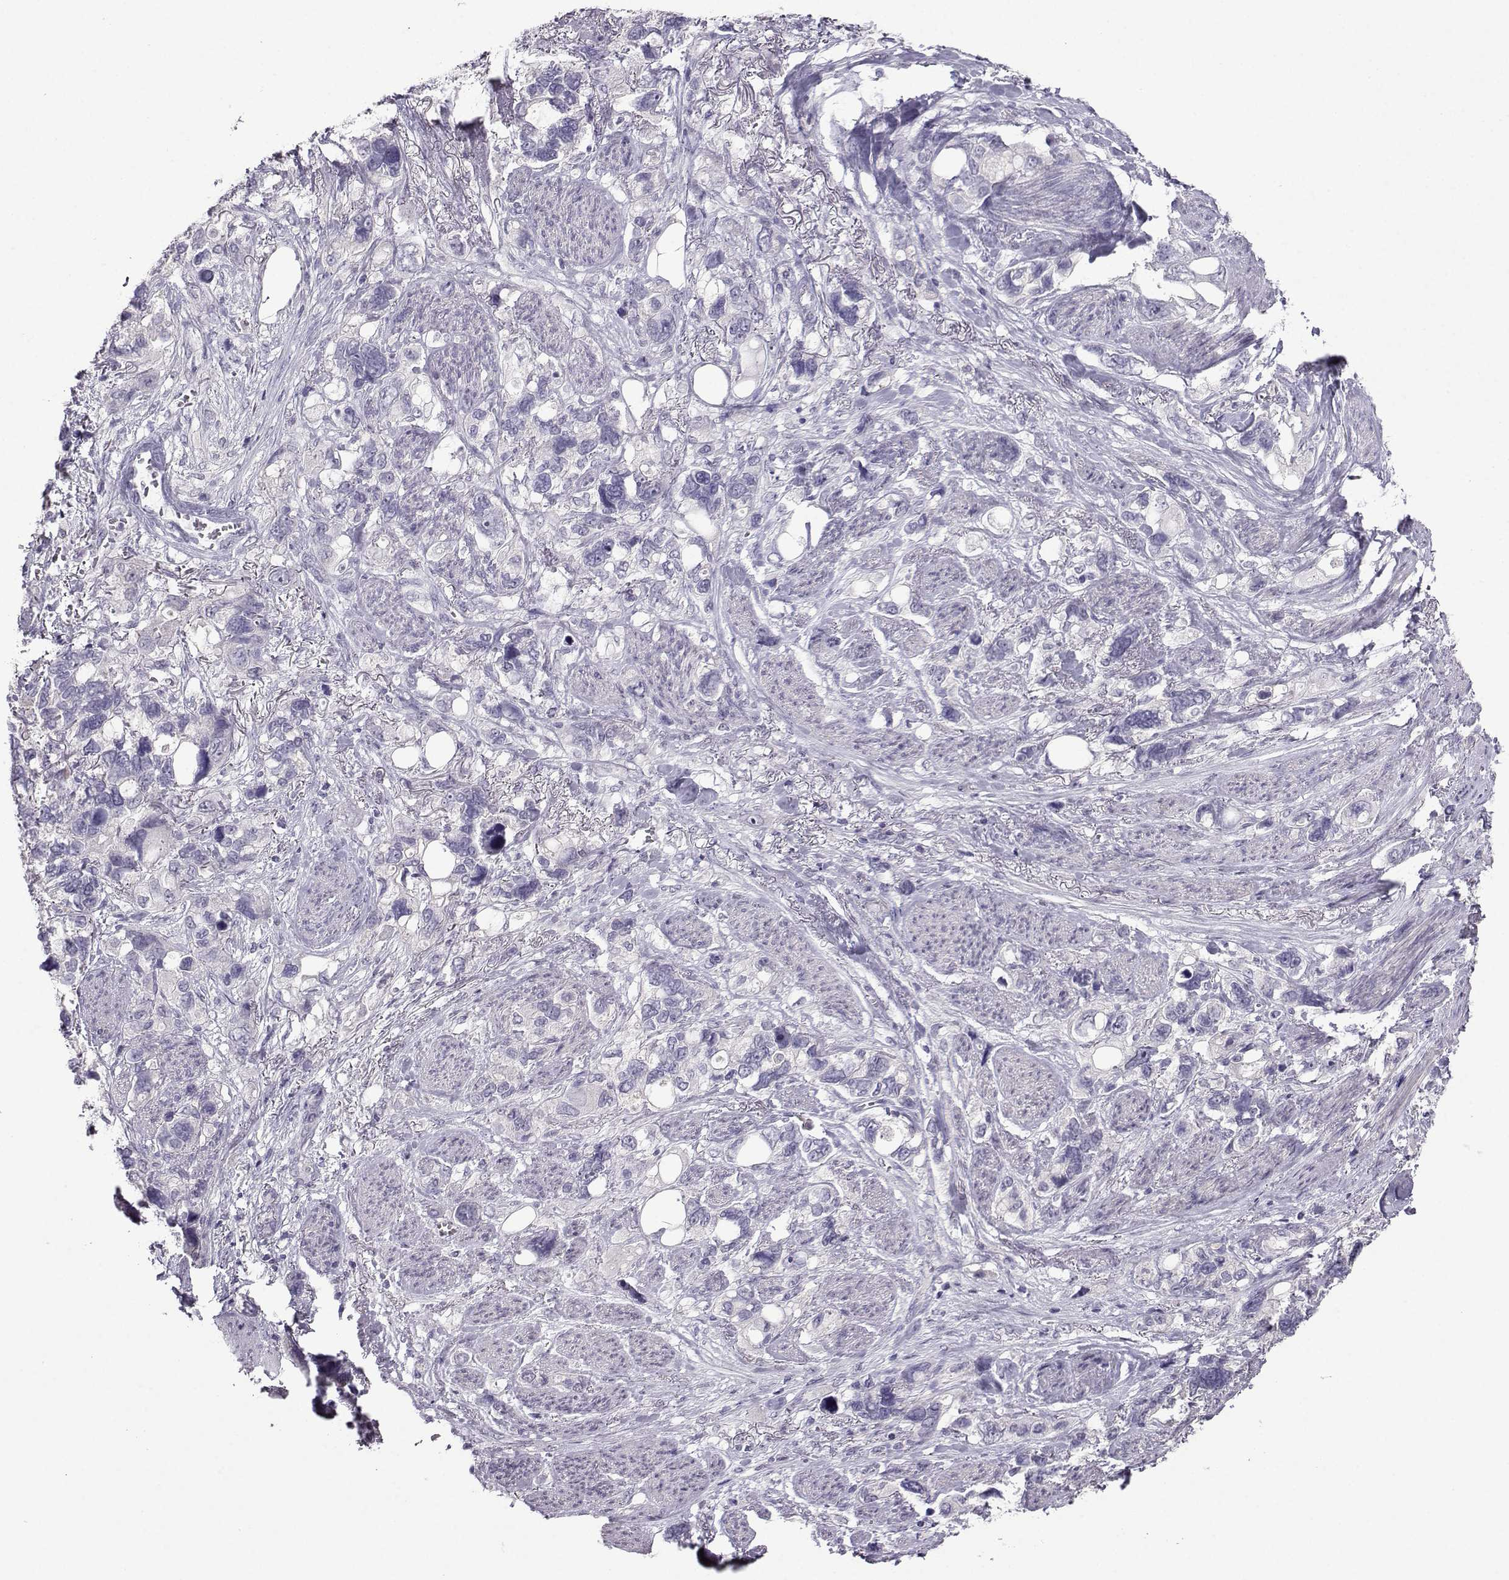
{"staining": {"intensity": "negative", "quantity": "none", "location": "none"}, "tissue": "stomach cancer", "cell_type": "Tumor cells", "image_type": "cancer", "snomed": [{"axis": "morphology", "description": "Adenocarcinoma, NOS"}, {"axis": "topography", "description": "Stomach, upper"}], "caption": "Micrograph shows no significant protein expression in tumor cells of stomach cancer. Nuclei are stained in blue.", "gene": "CRYBB1", "patient": {"sex": "female", "age": 81}}